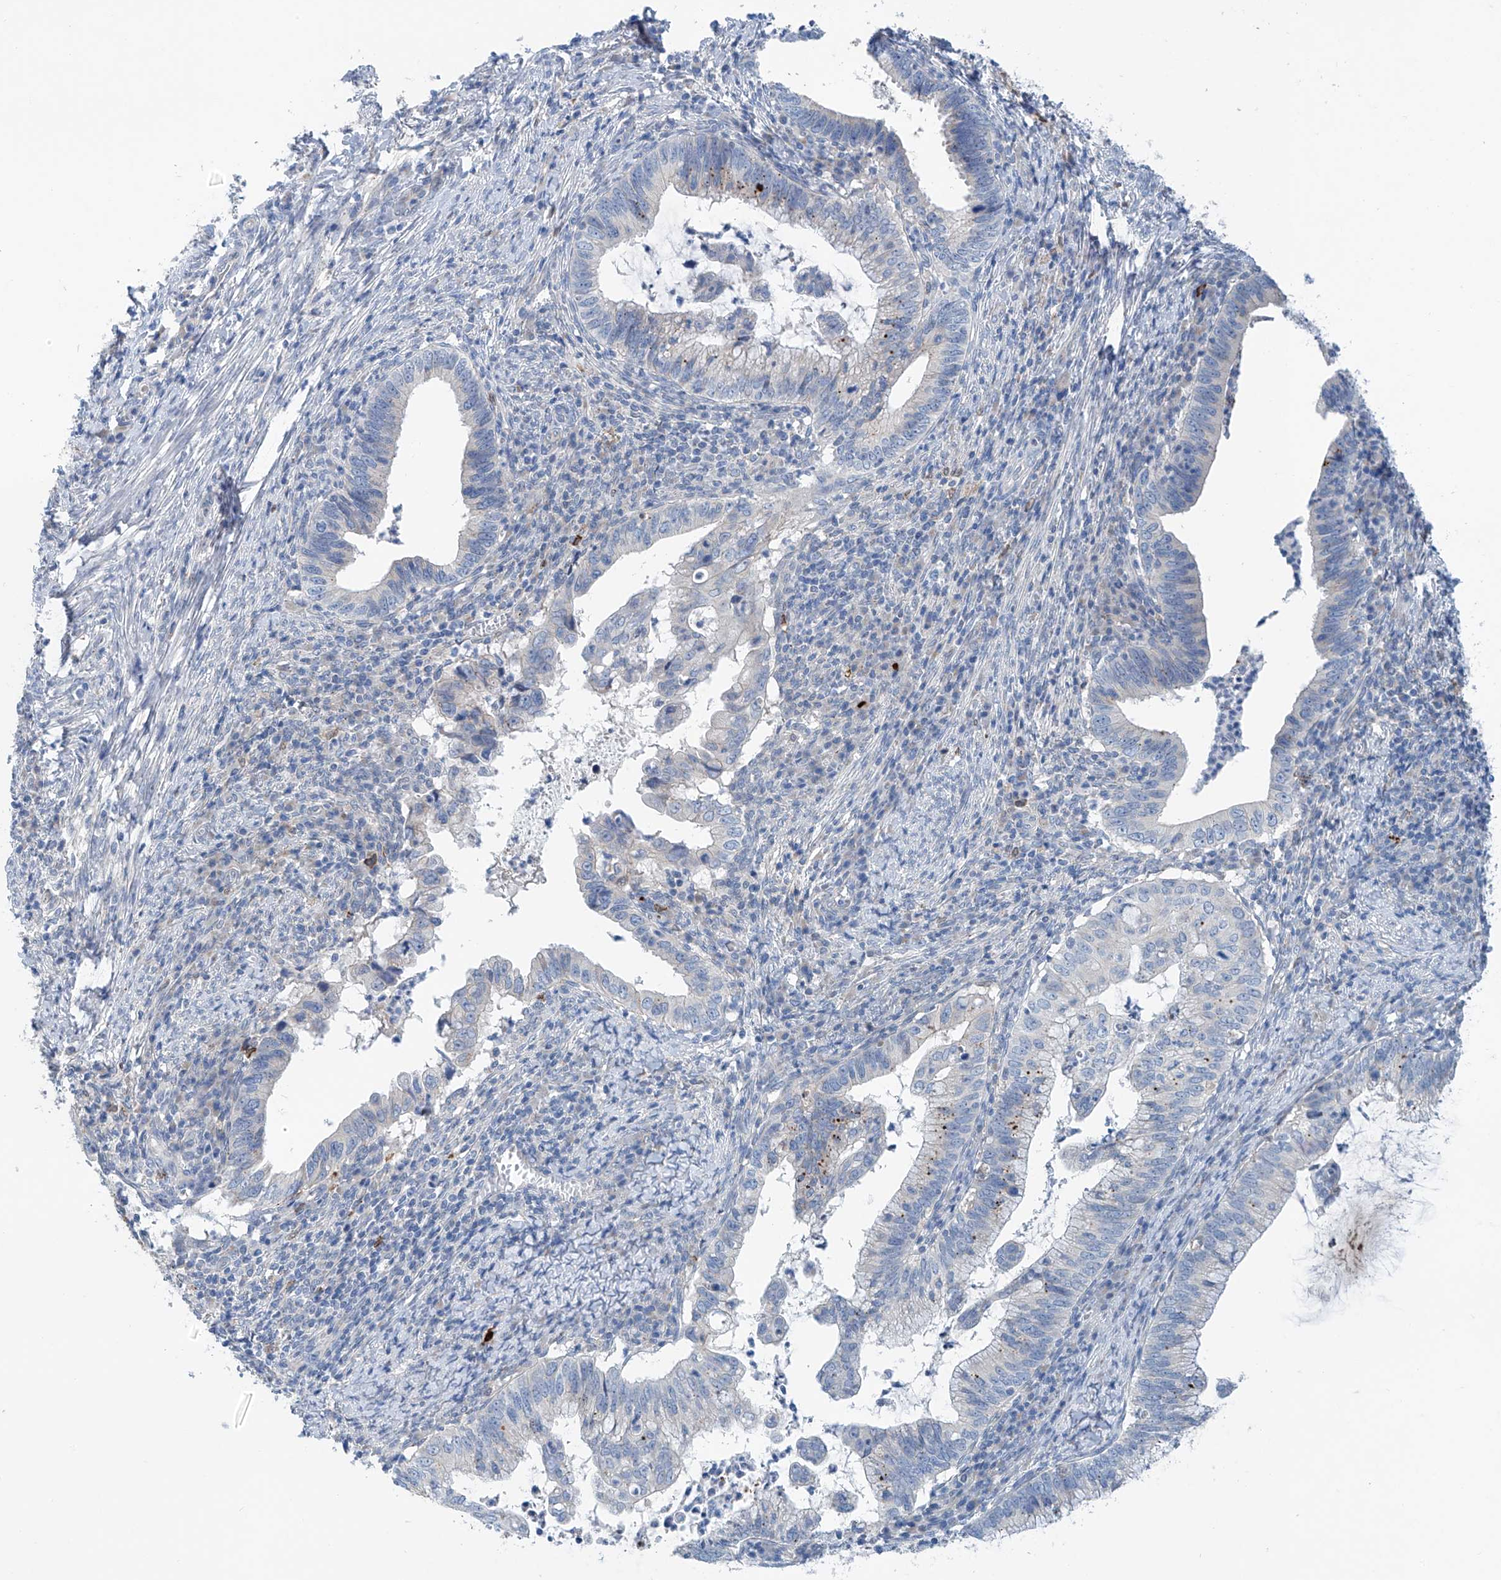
{"staining": {"intensity": "negative", "quantity": "none", "location": "none"}, "tissue": "cervical cancer", "cell_type": "Tumor cells", "image_type": "cancer", "snomed": [{"axis": "morphology", "description": "Adenocarcinoma, NOS"}, {"axis": "topography", "description": "Cervix"}], "caption": "This is an immunohistochemistry histopathology image of human cervical cancer. There is no staining in tumor cells.", "gene": "CEP85L", "patient": {"sex": "female", "age": 36}}